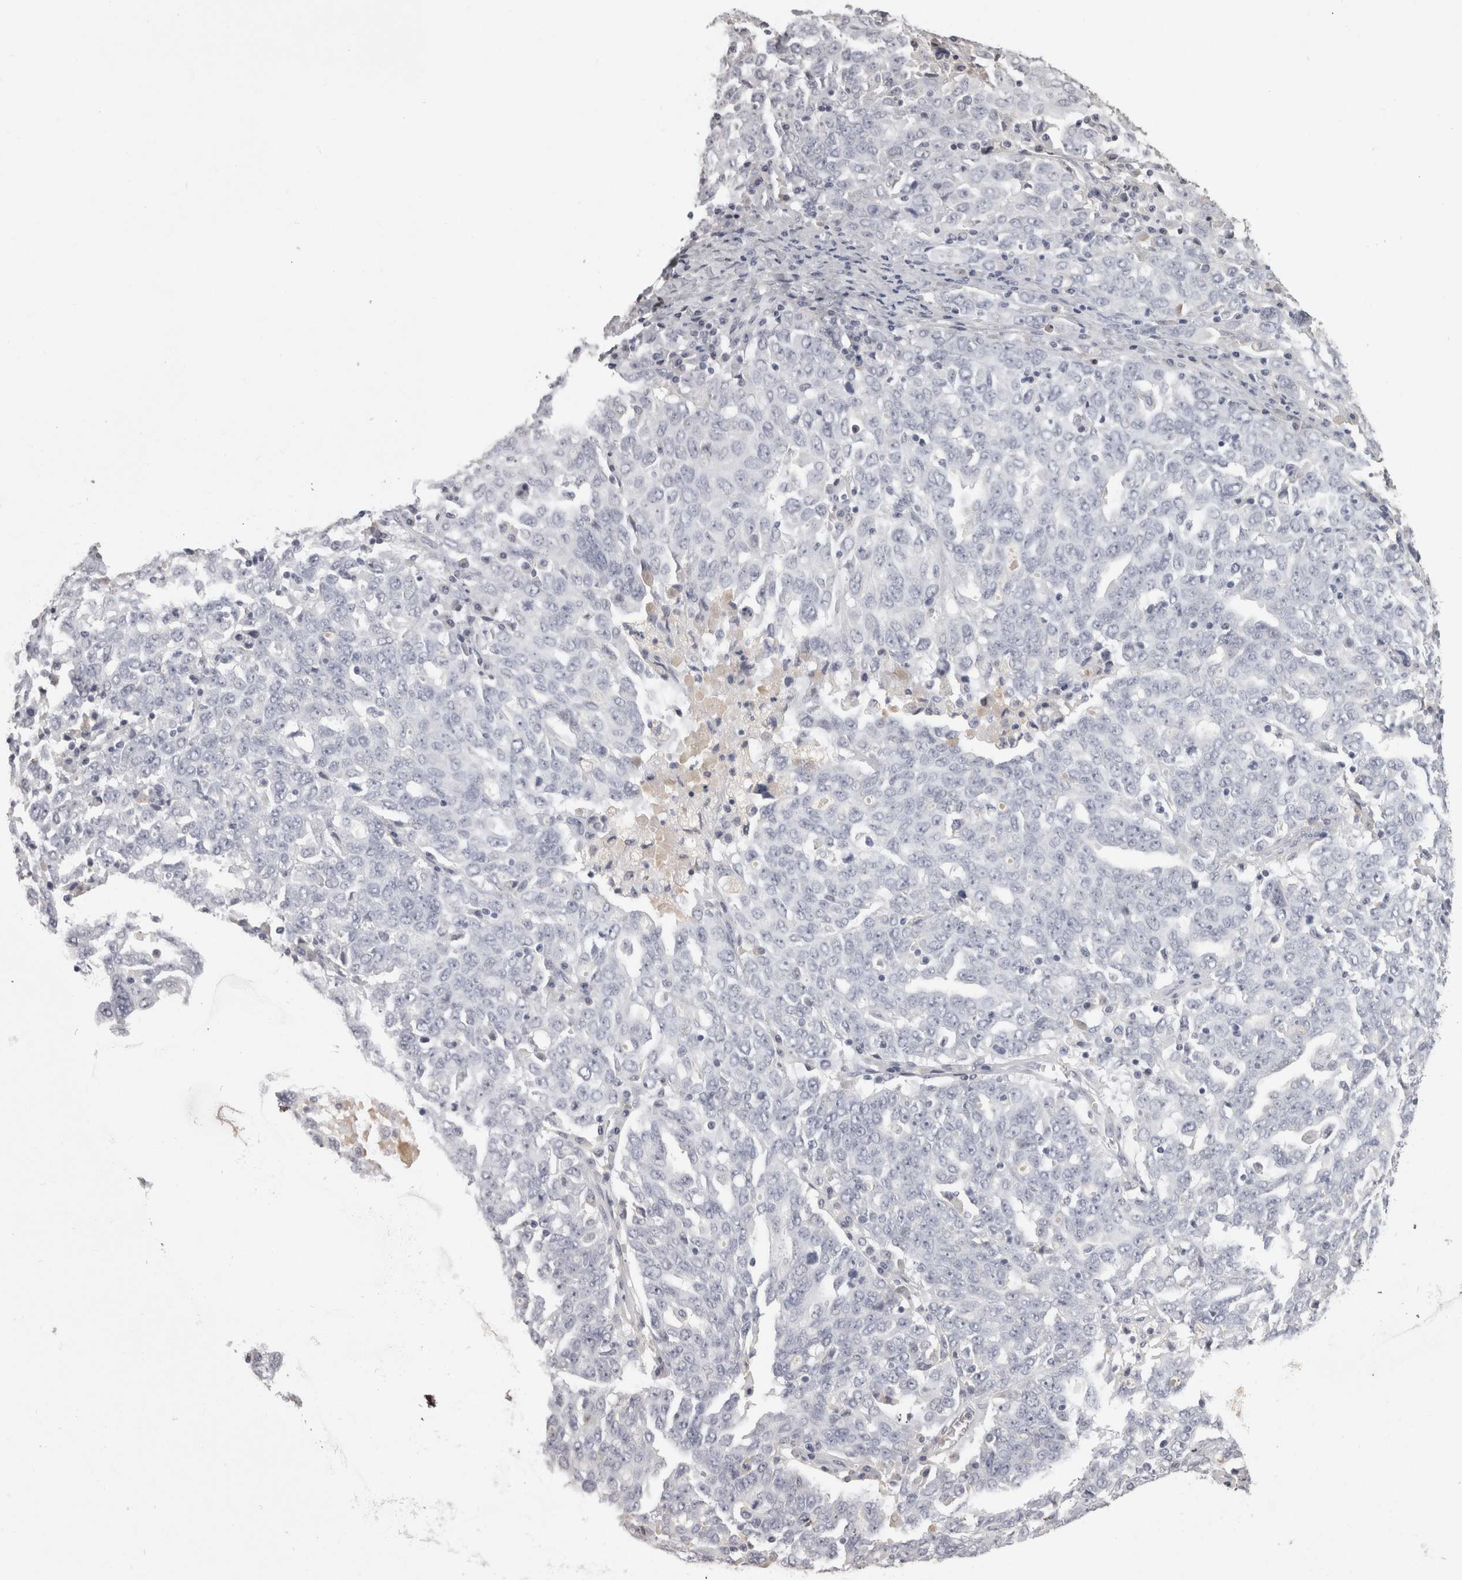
{"staining": {"intensity": "negative", "quantity": "none", "location": "none"}, "tissue": "ovarian cancer", "cell_type": "Tumor cells", "image_type": "cancer", "snomed": [{"axis": "morphology", "description": "Carcinoma, endometroid"}, {"axis": "topography", "description": "Ovary"}], "caption": "The histopathology image shows no staining of tumor cells in endometroid carcinoma (ovarian). The staining was performed using DAB (3,3'-diaminobenzidine) to visualize the protein expression in brown, while the nuclei were stained in blue with hematoxylin (Magnification: 20x).", "gene": "SAA4", "patient": {"sex": "female", "age": 62}}